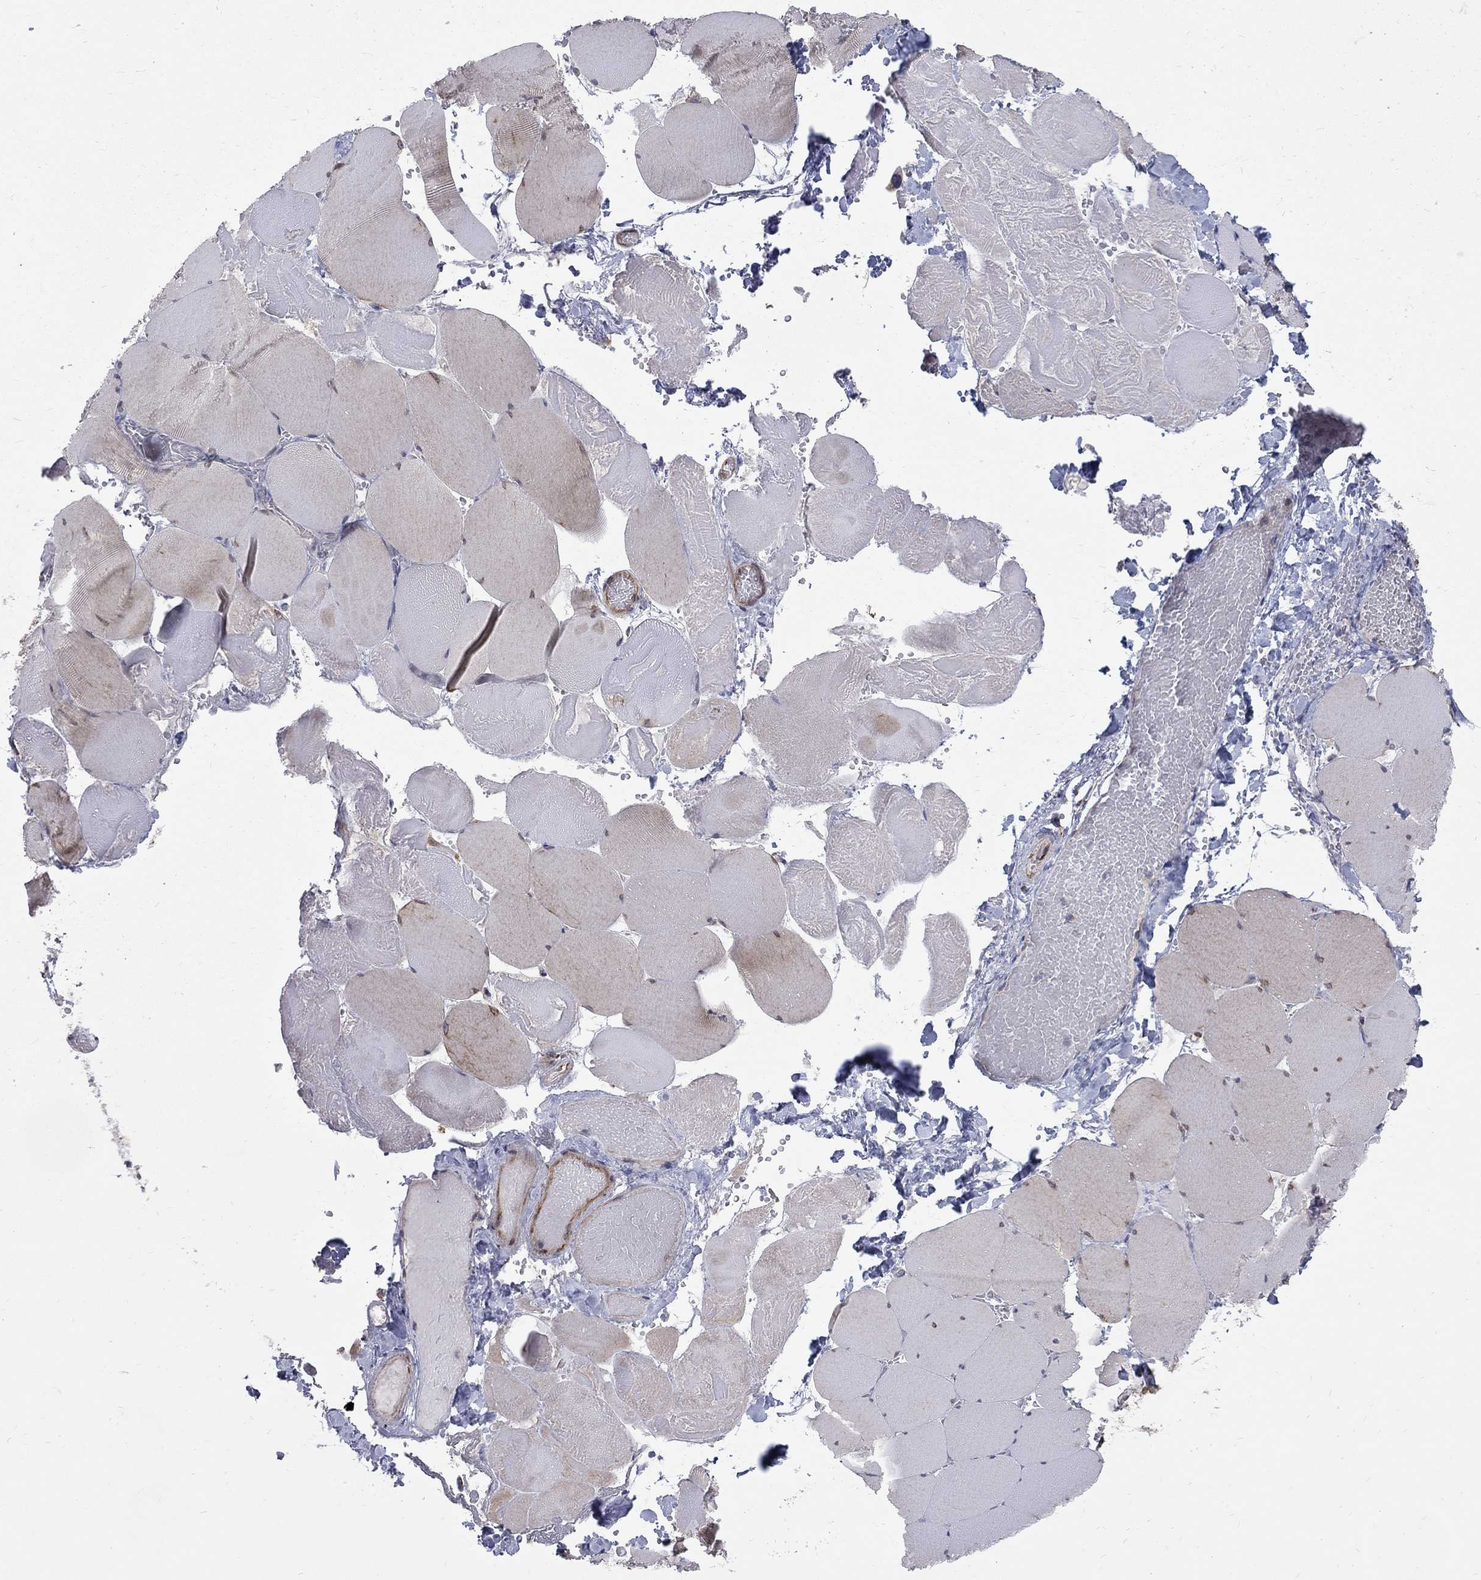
{"staining": {"intensity": "negative", "quantity": "none", "location": "none"}, "tissue": "skeletal muscle", "cell_type": "Myocytes", "image_type": "normal", "snomed": [{"axis": "morphology", "description": "Normal tissue, NOS"}, {"axis": "morphology", "description": "Malignant melanoma, Metastatic site"}, {"axis": "topography", "description": "Skeletal muscle"}], "caption": "There is no significant expression in myocytes of skeletal muscle. (DAB immunohistochemistry (IHC) with hematoxylin counter stain).", "gene": "SH2B1", "patient": {"sex": "male", "age": 50}}